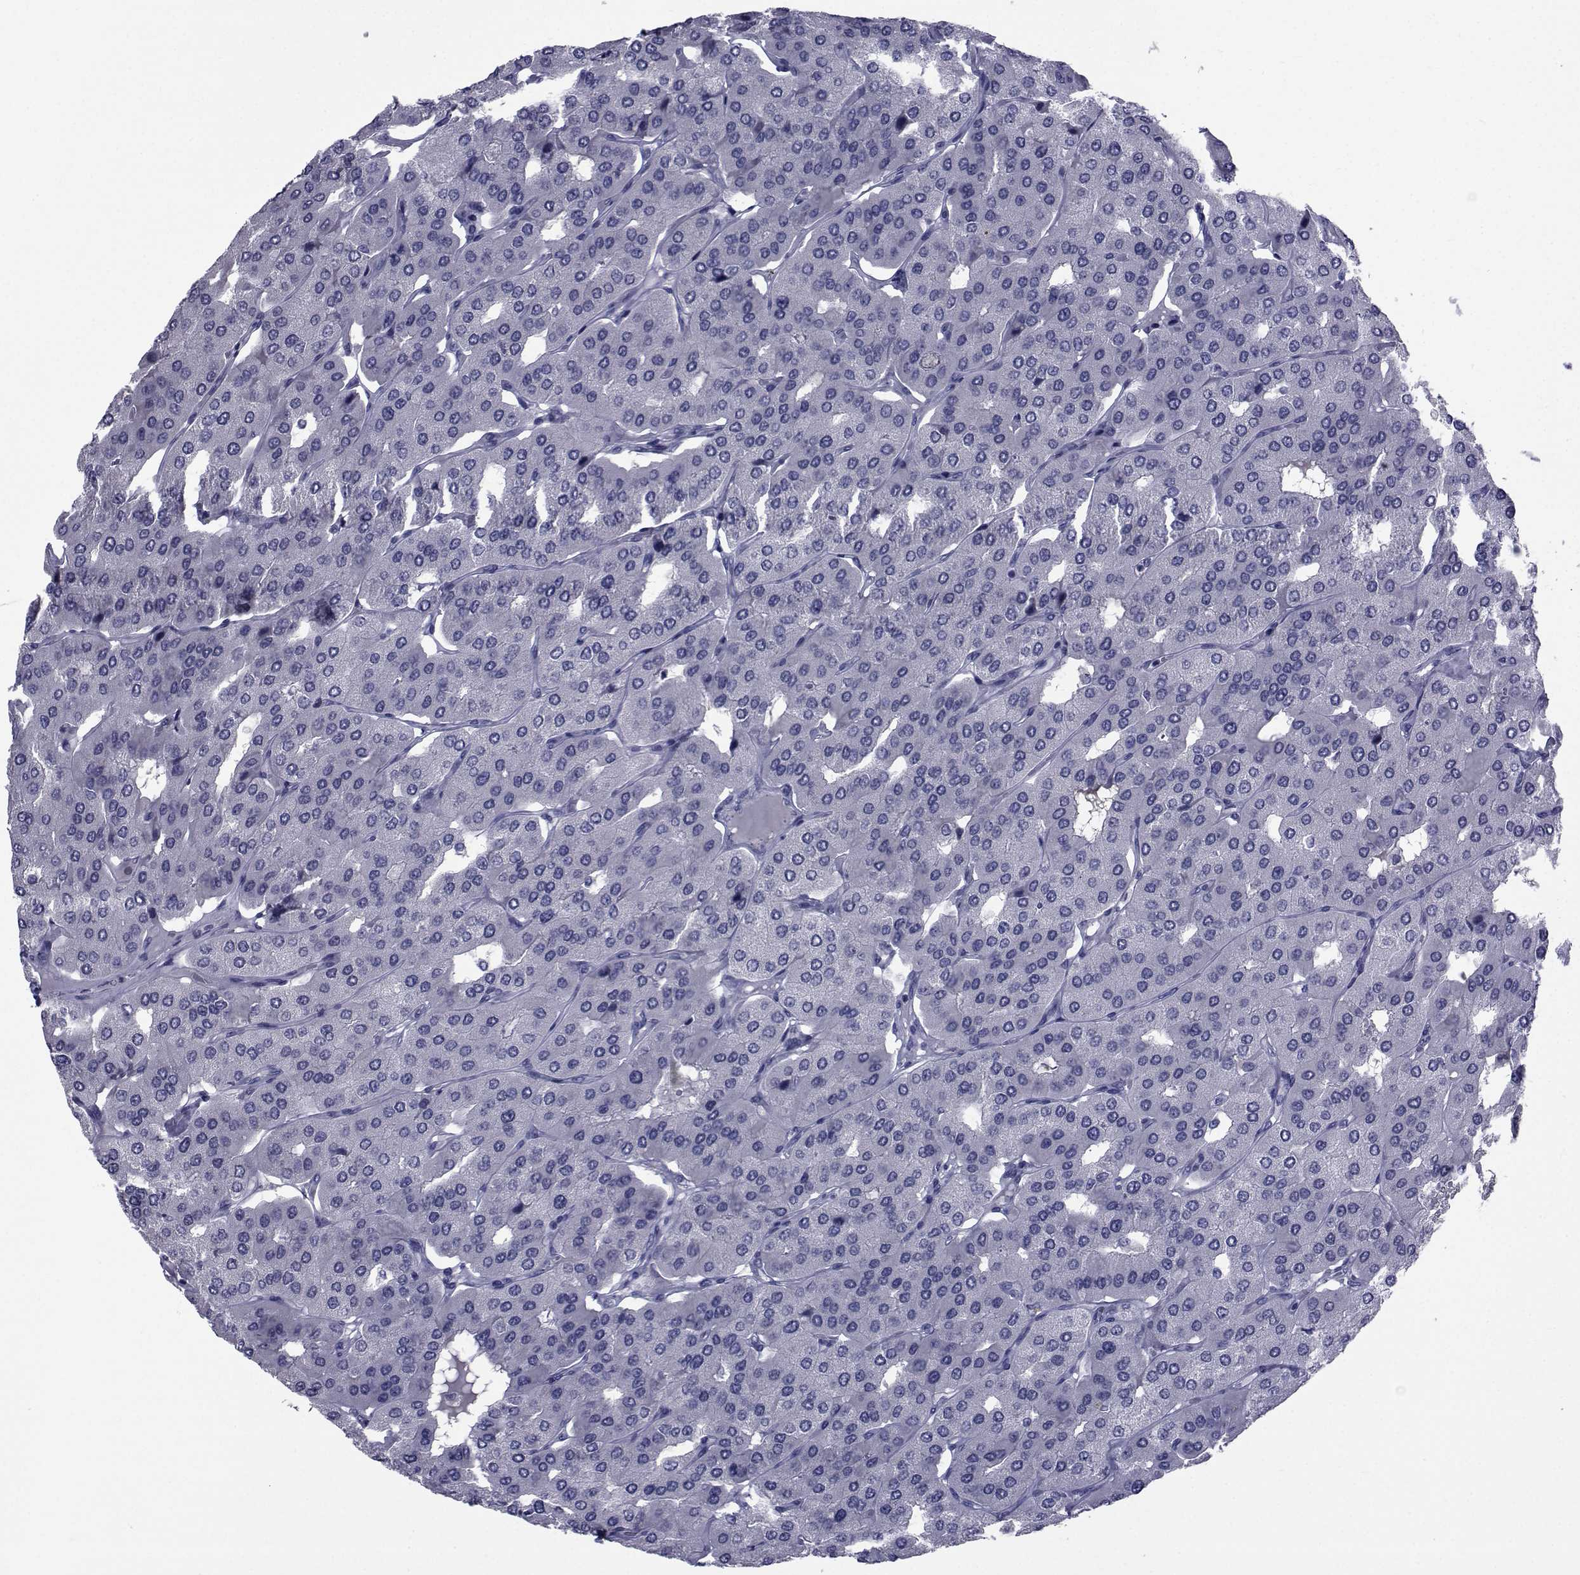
{"staining": {"intensity": "negative", "quantity": "none", "location": "none"}, "tissue": "parathyroid gland", "cell_type": "Glandular cells", "image_type": "normal", "snomed": [{"axis": "morphology", "description": "Normal tissue, NOS"}, {"axis": "morphology", "description": "Adenoma, NOS"}, {"axis": "topography", "description": "Parathyroid gland"}], "caption": "Immunohistochemistry (IHC) photomicrograph of normal parathyroid gland: human parathyroid gland stained with DAB exhibits no significant protein expression in glandular cells.", "gene": "SEMA5B", "patient": {"sex": "female", "age": 86}}